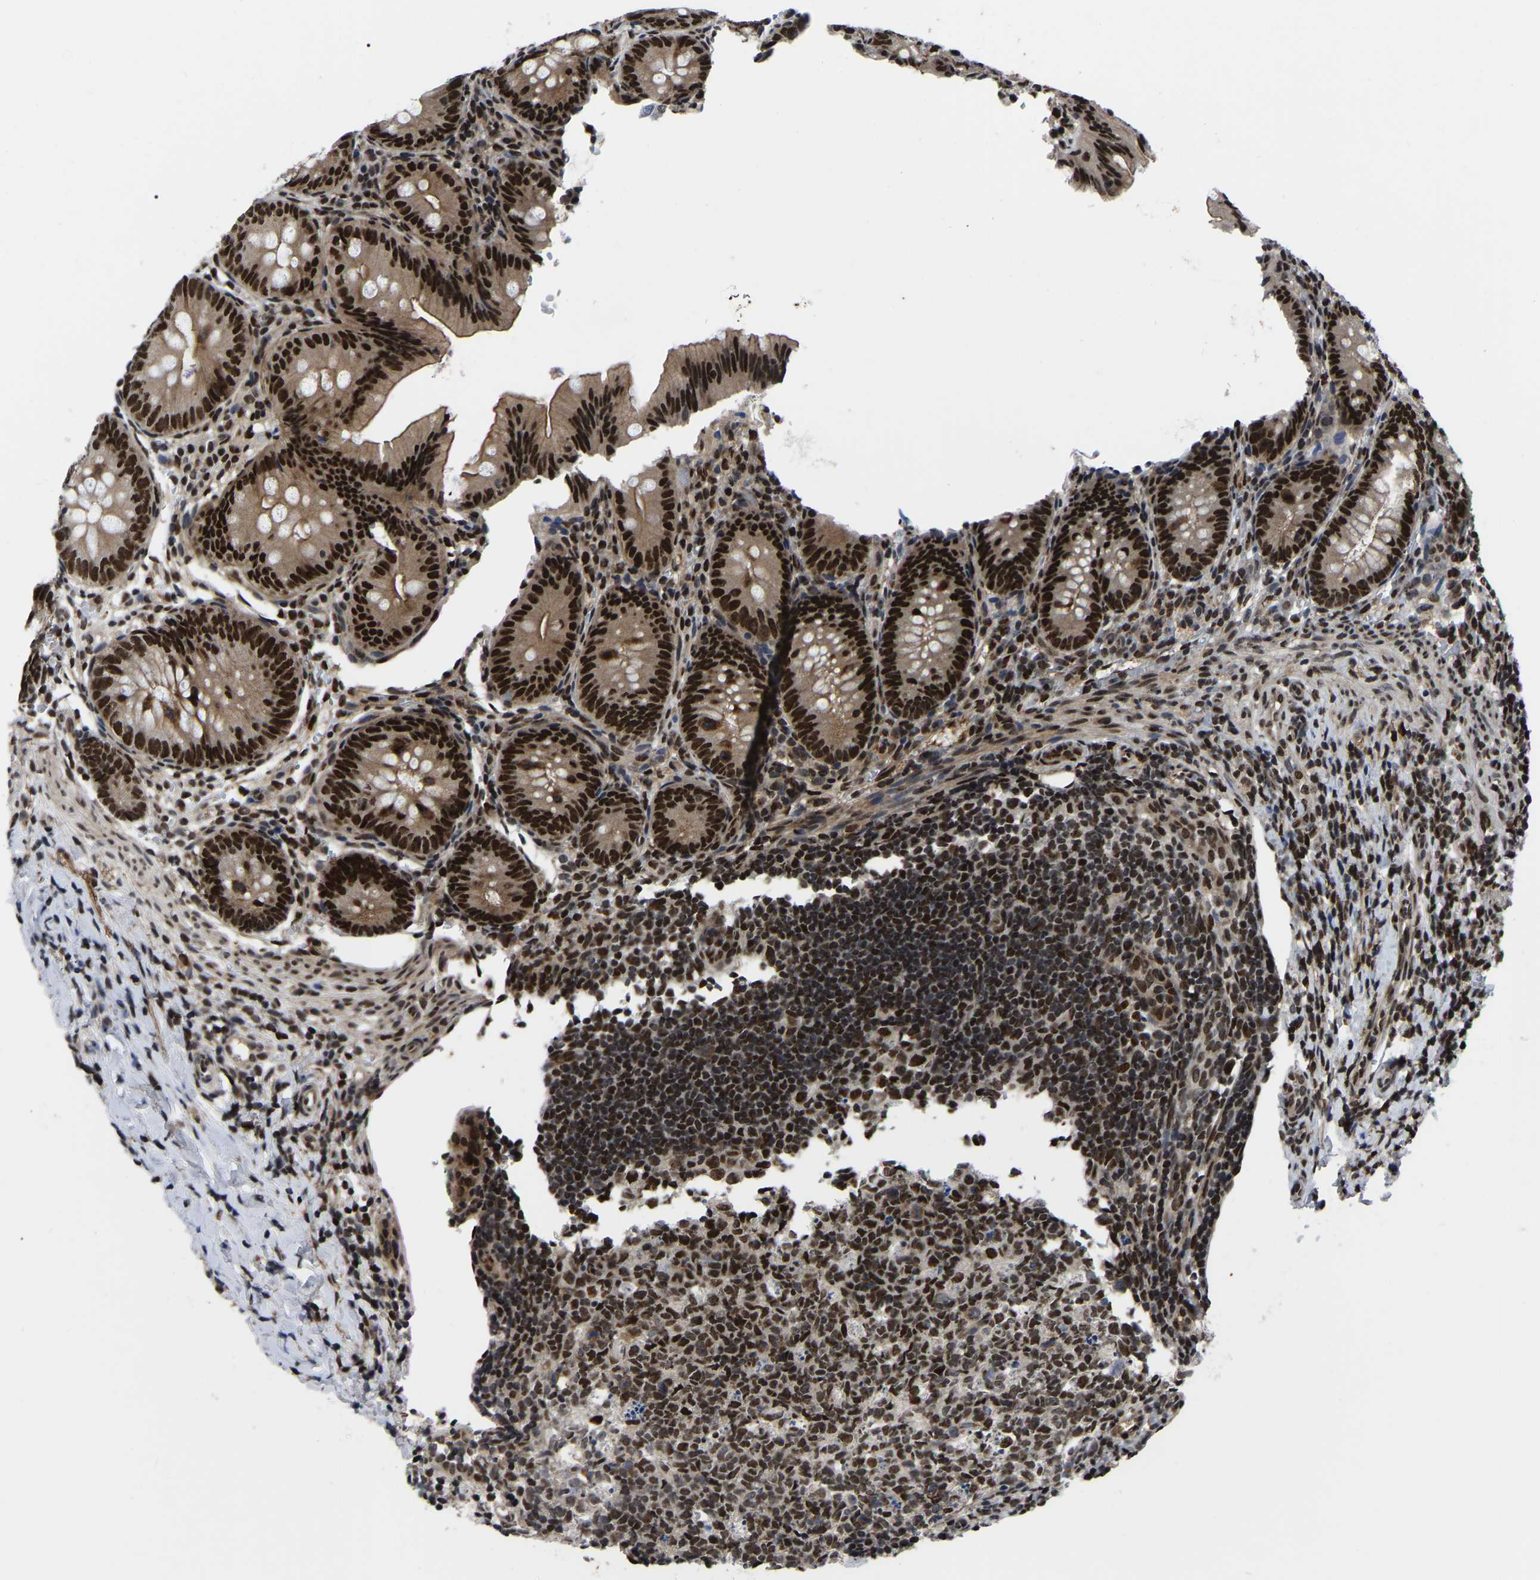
{"staining": {"intensity": "strong", "quantity": ">75%", "location": "nuclear"}, "tissue": "appendix", "cell_type": "Glandular cells", "image_type": "normal", "snomed": [{"axis": "morphology", "description": "Normal tissue, NOS"}, {"axis": "topography", "description": "Appendix"}], "caption": "A high amount of strong nuclear staining is appreciated in approximately >75% of glandular cells in unremarkable appendix. The staining was performed using DAB, with brown indicating positive protein expression. Nuclei are stained blue with hematoxylin.", "gene": "TRIM35", "patient": {"sex": "male", "age": 1}}